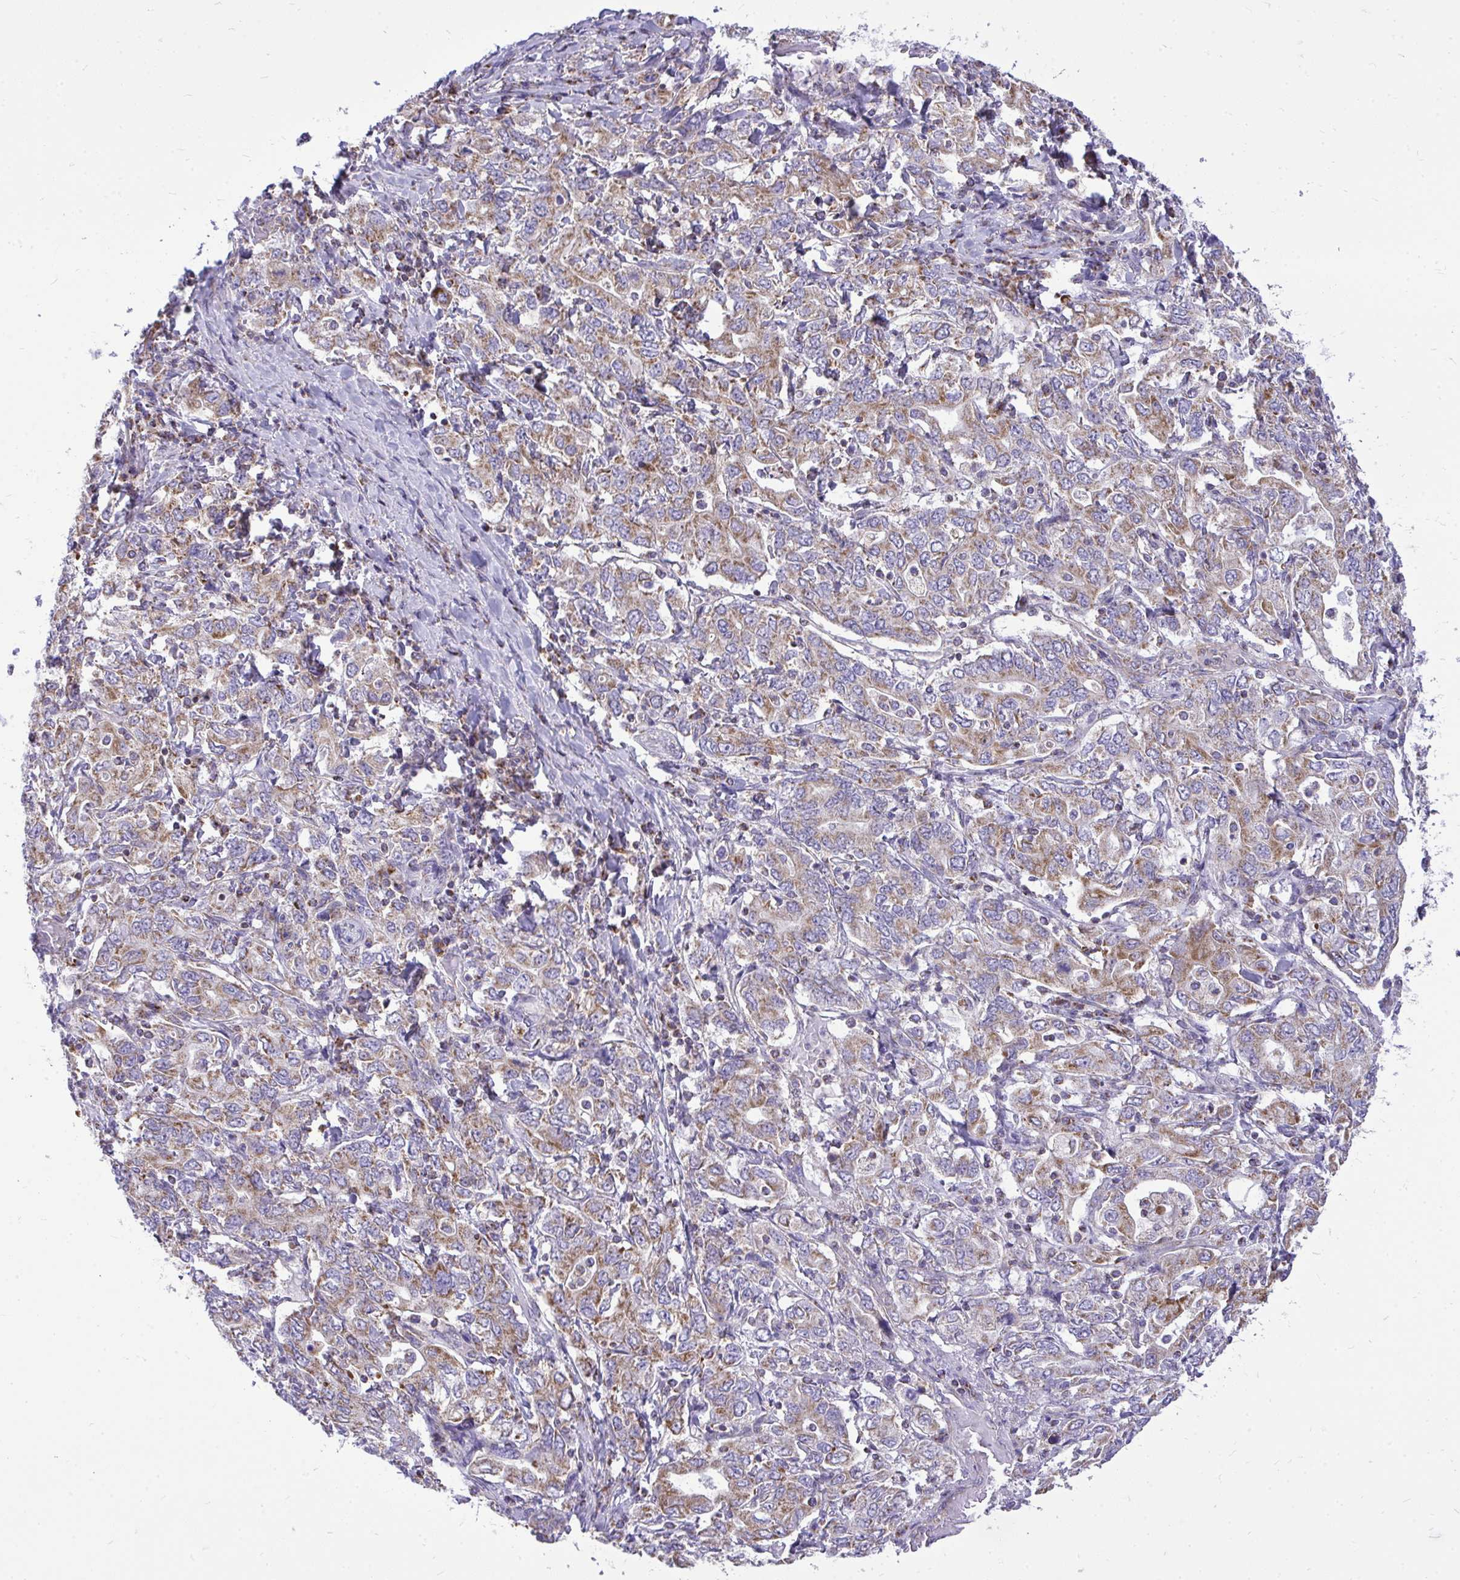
{"staining": {"intensity": "moderate", "quantity": ">75%", "location": "cytoplasmic/membranous"}, "tissue": "stomach cancer", "cell_type": "Tumor cells", "image_type": "cancer", "snomed": [{"axis": "morphology", "description": "Adenocarcinoma, NOS"}, {"axis": "topography", "description": "Stomach, upper"}, {"axis": "topography", "description": "Stomach"}], "caption": "Immunohistochemistry (IHC) of stomach cancer demonstrates medium levels of moderate cytoplasmic/membranous expression in about >75% of tumor cells. The protein is stained brown, and the nuclei are stained in blue (DAB IHC with brightfield microscopy, high magnification).", "gene": "SPTBN2", "patient": {"sex": "male", "age": 62}}